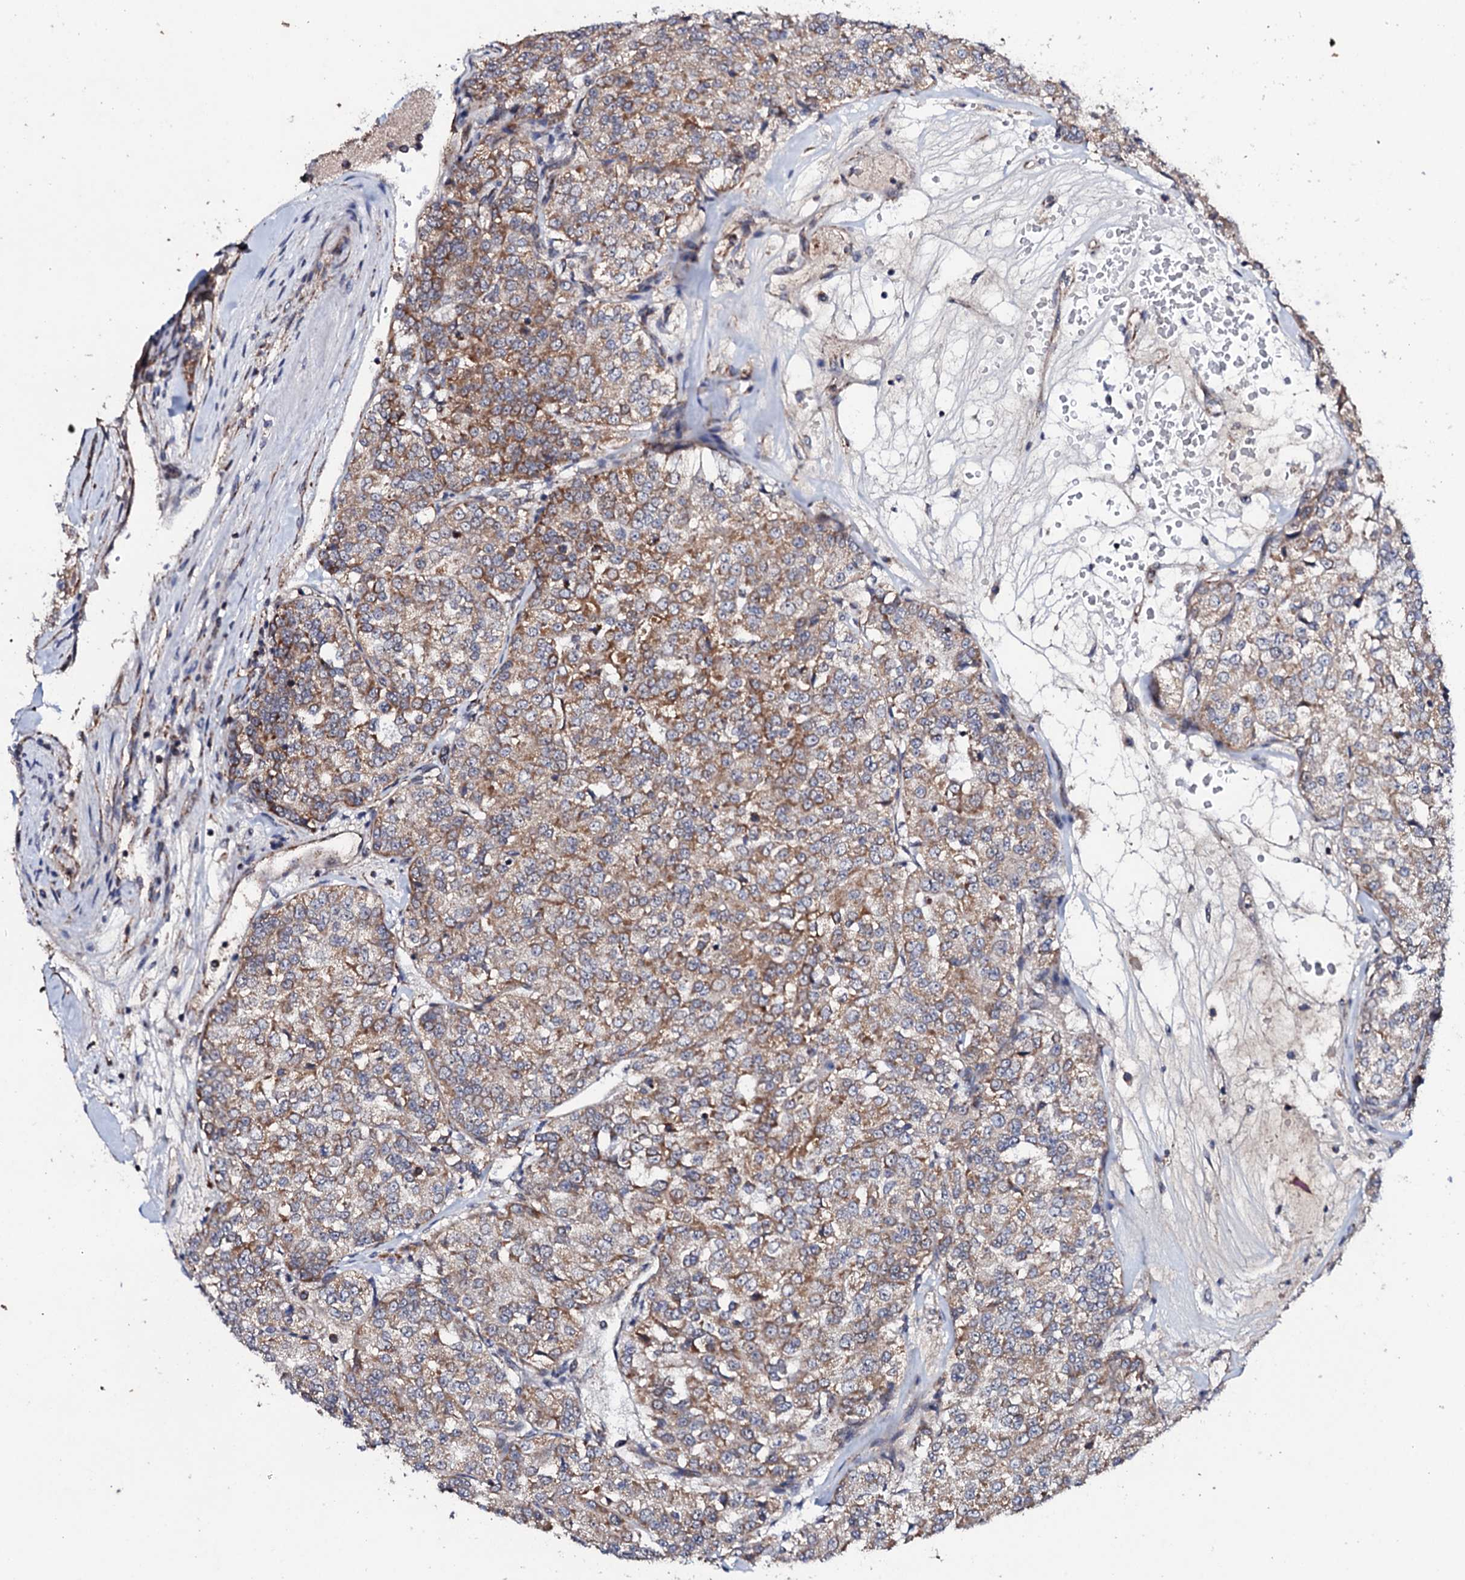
{"staining": {"intensity": "moderate", "quantity": ">75%", "location": "cytoplasmic/membranous"}, "tissue": "renal cancer", "cell_type": "Tumor cells", "image_type": "cancer", "snomed": [{"axis": "morphology", "description": "Adenocarcinoma, NOS"}, {"axis": "topography", "description": "Kidney"}], "caption": "The micrograph demonstrates a brown stain indicating the presence of a protein in the cytoplasmic/membranous of tumor cells in renal adenocarcinoma. Ihc stains the protein in brown and the nuclei are stained blue.", "gene": "MTIF3", "patient": {"sex": "female", "age": 63}}